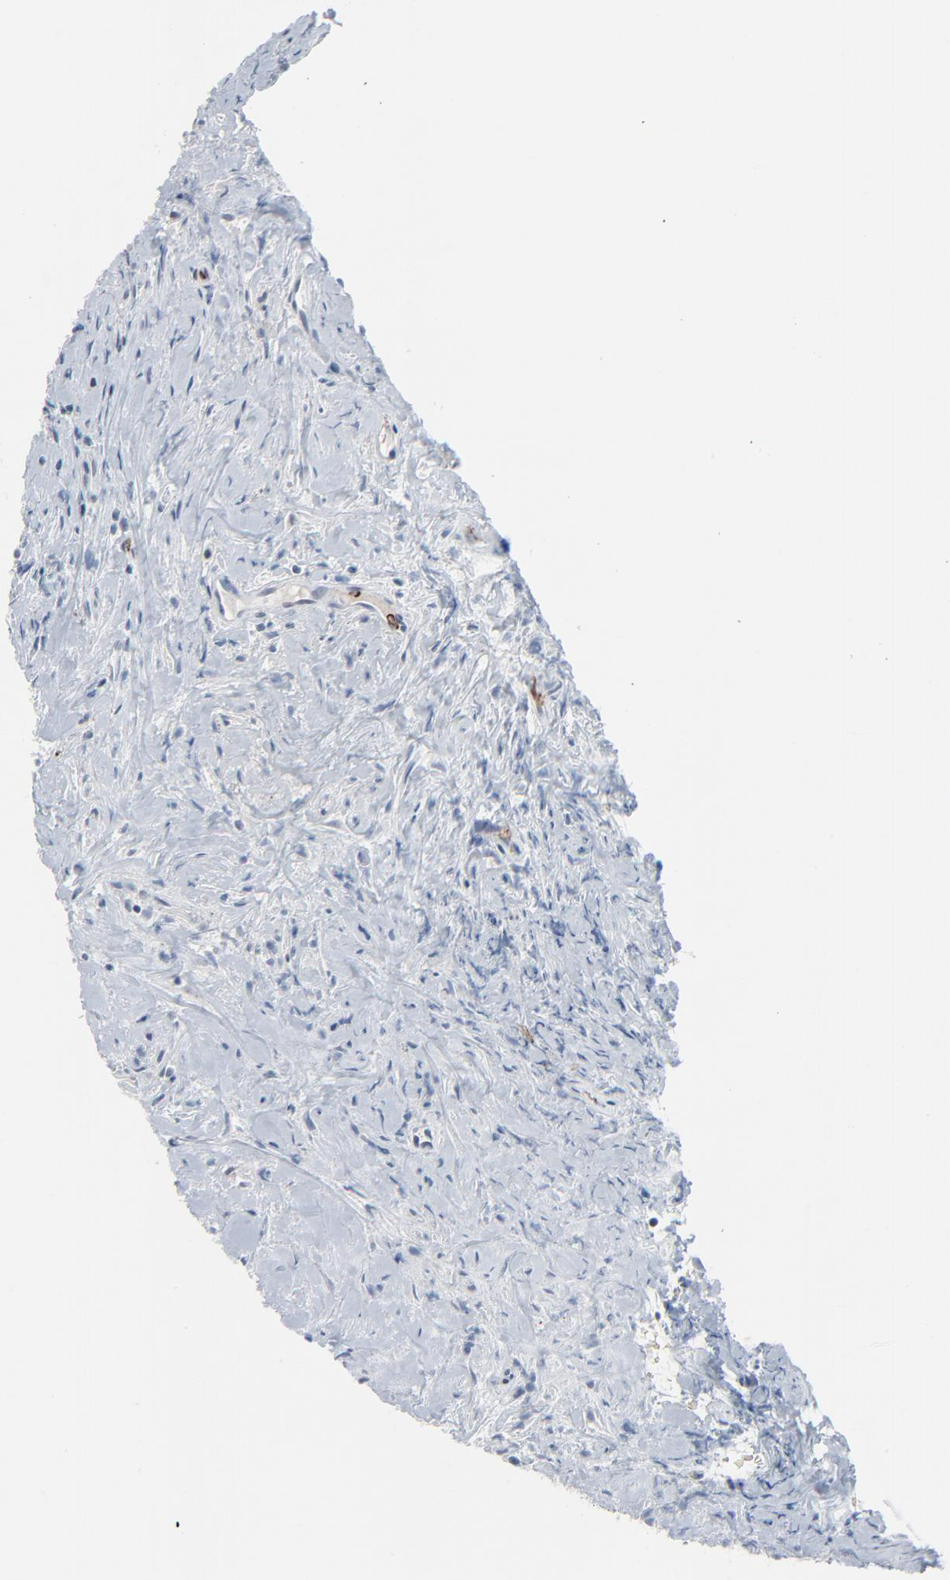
{"staining": {"intensity": "negative", "quantity": "none", "location": "none"}, "tissue": "lymphoma", "cell_type": "Tumor cells", "image_type": "cancer", "snomed": [{"axis": "morphology", "description": "Hodgkin's disease, NOS"}, {"axis": "topography", "description": "Lymph node"}], "caption": "DAB immunohistochemical staining of Hodgkin's disease reveals no significant staining in tumor cells.", "gene": "SAGE1", "patient": {"sex": "female", "age": 25}}